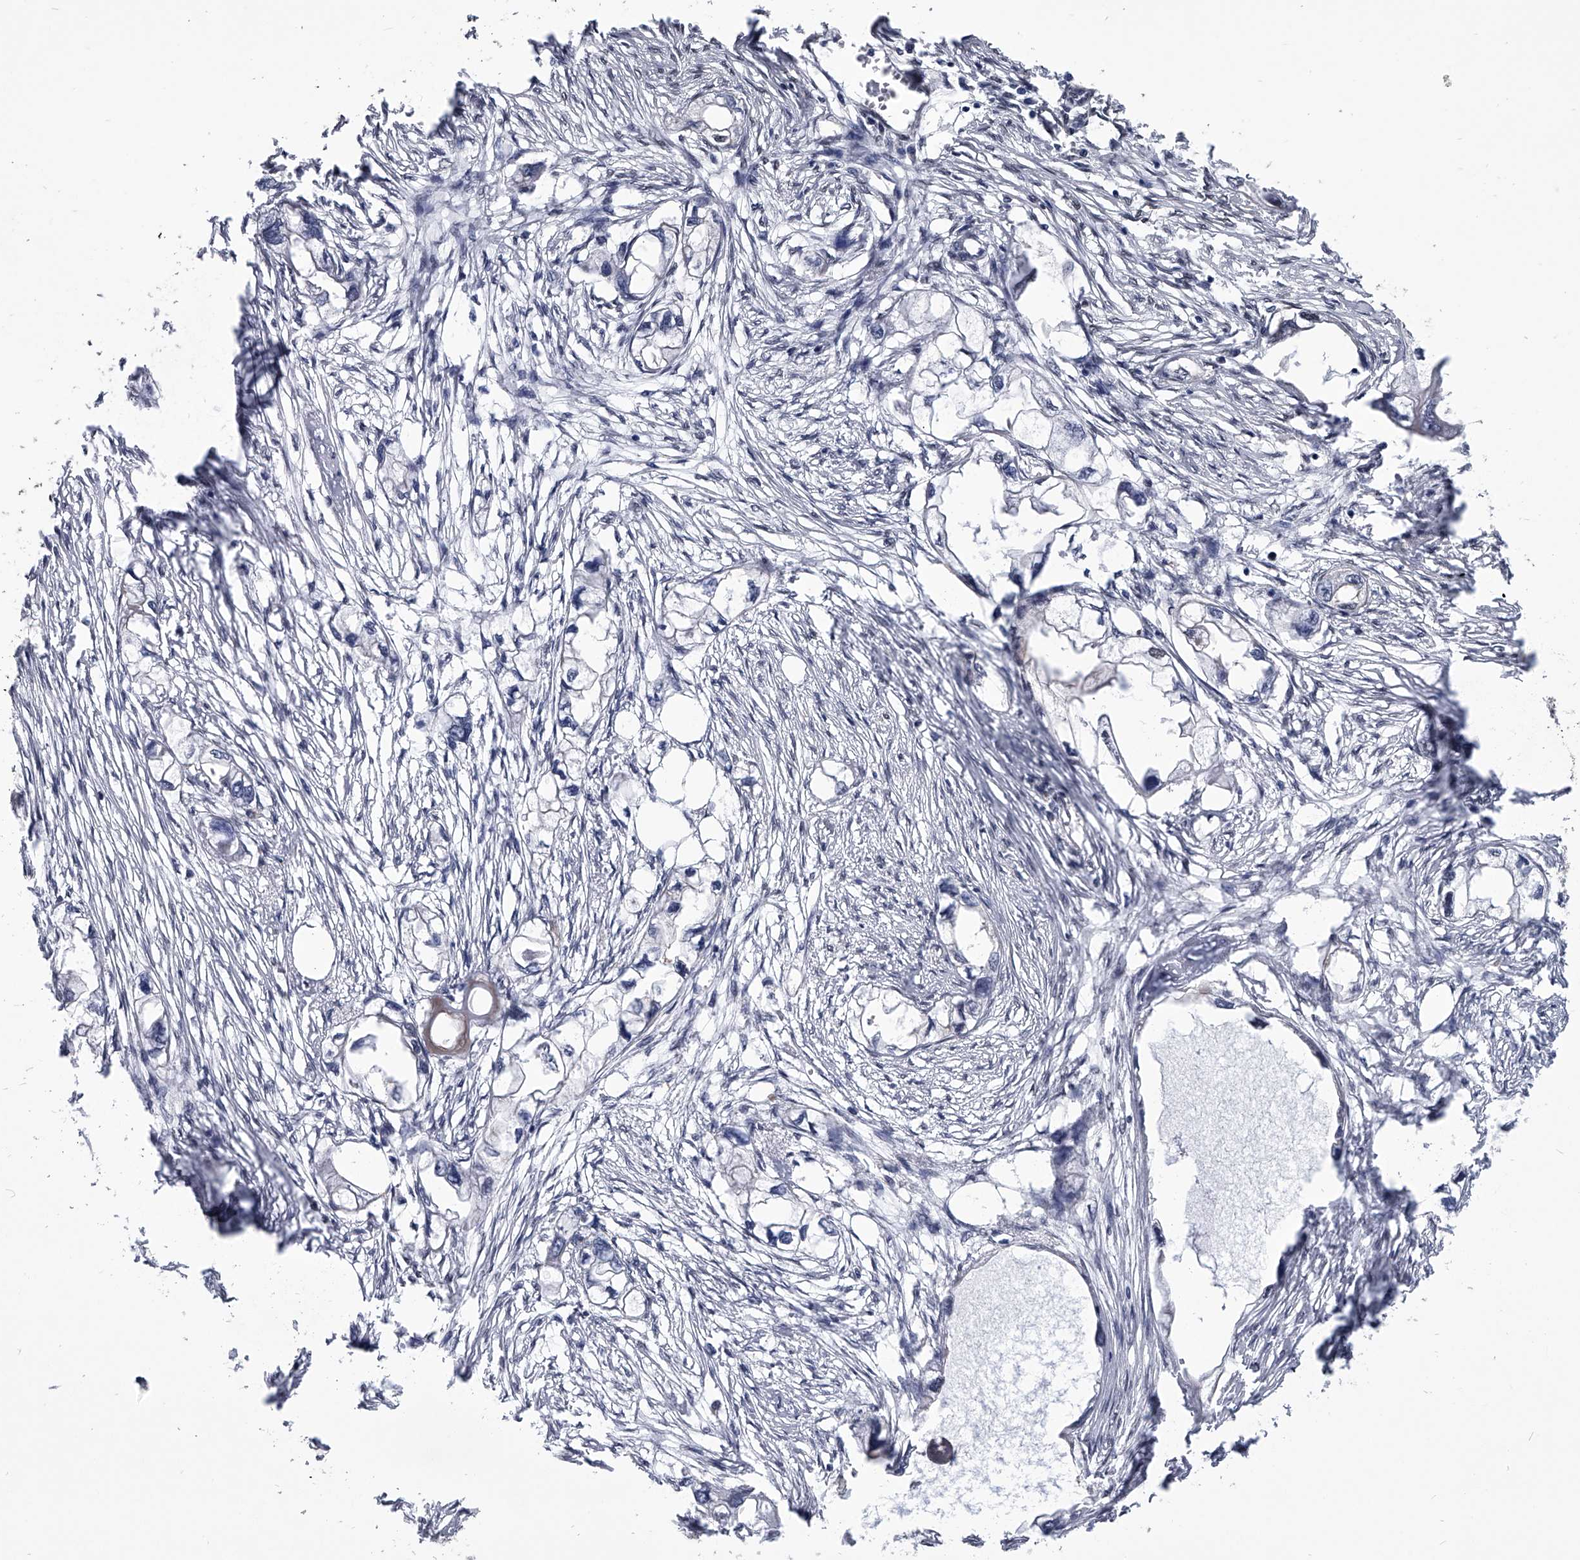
{"staining": {"intensity": "negative", "quantity": "none", "location": "none"}, "tissue": "endometrial cancer", "cell_type": "Tumor cells", "image_type": "cancer", "snomed": [{"axis": "morphology", "description": "Adenocarcinoma, NOS"}, {"axis": "morphology", "description": "Adenocarcinoma, metastatic, NOS"}, {"axis": "topography", "description": "Adipose tissue"}, {"axis": "topography", "description": "Endometrium"}], "caption": "A photomicrograph of endometrial cancer stained for a protein demonstrates no brown staining in tumor cells.", "gene": "ZNF76", "patient": {"sex": "female", "age": 67}}